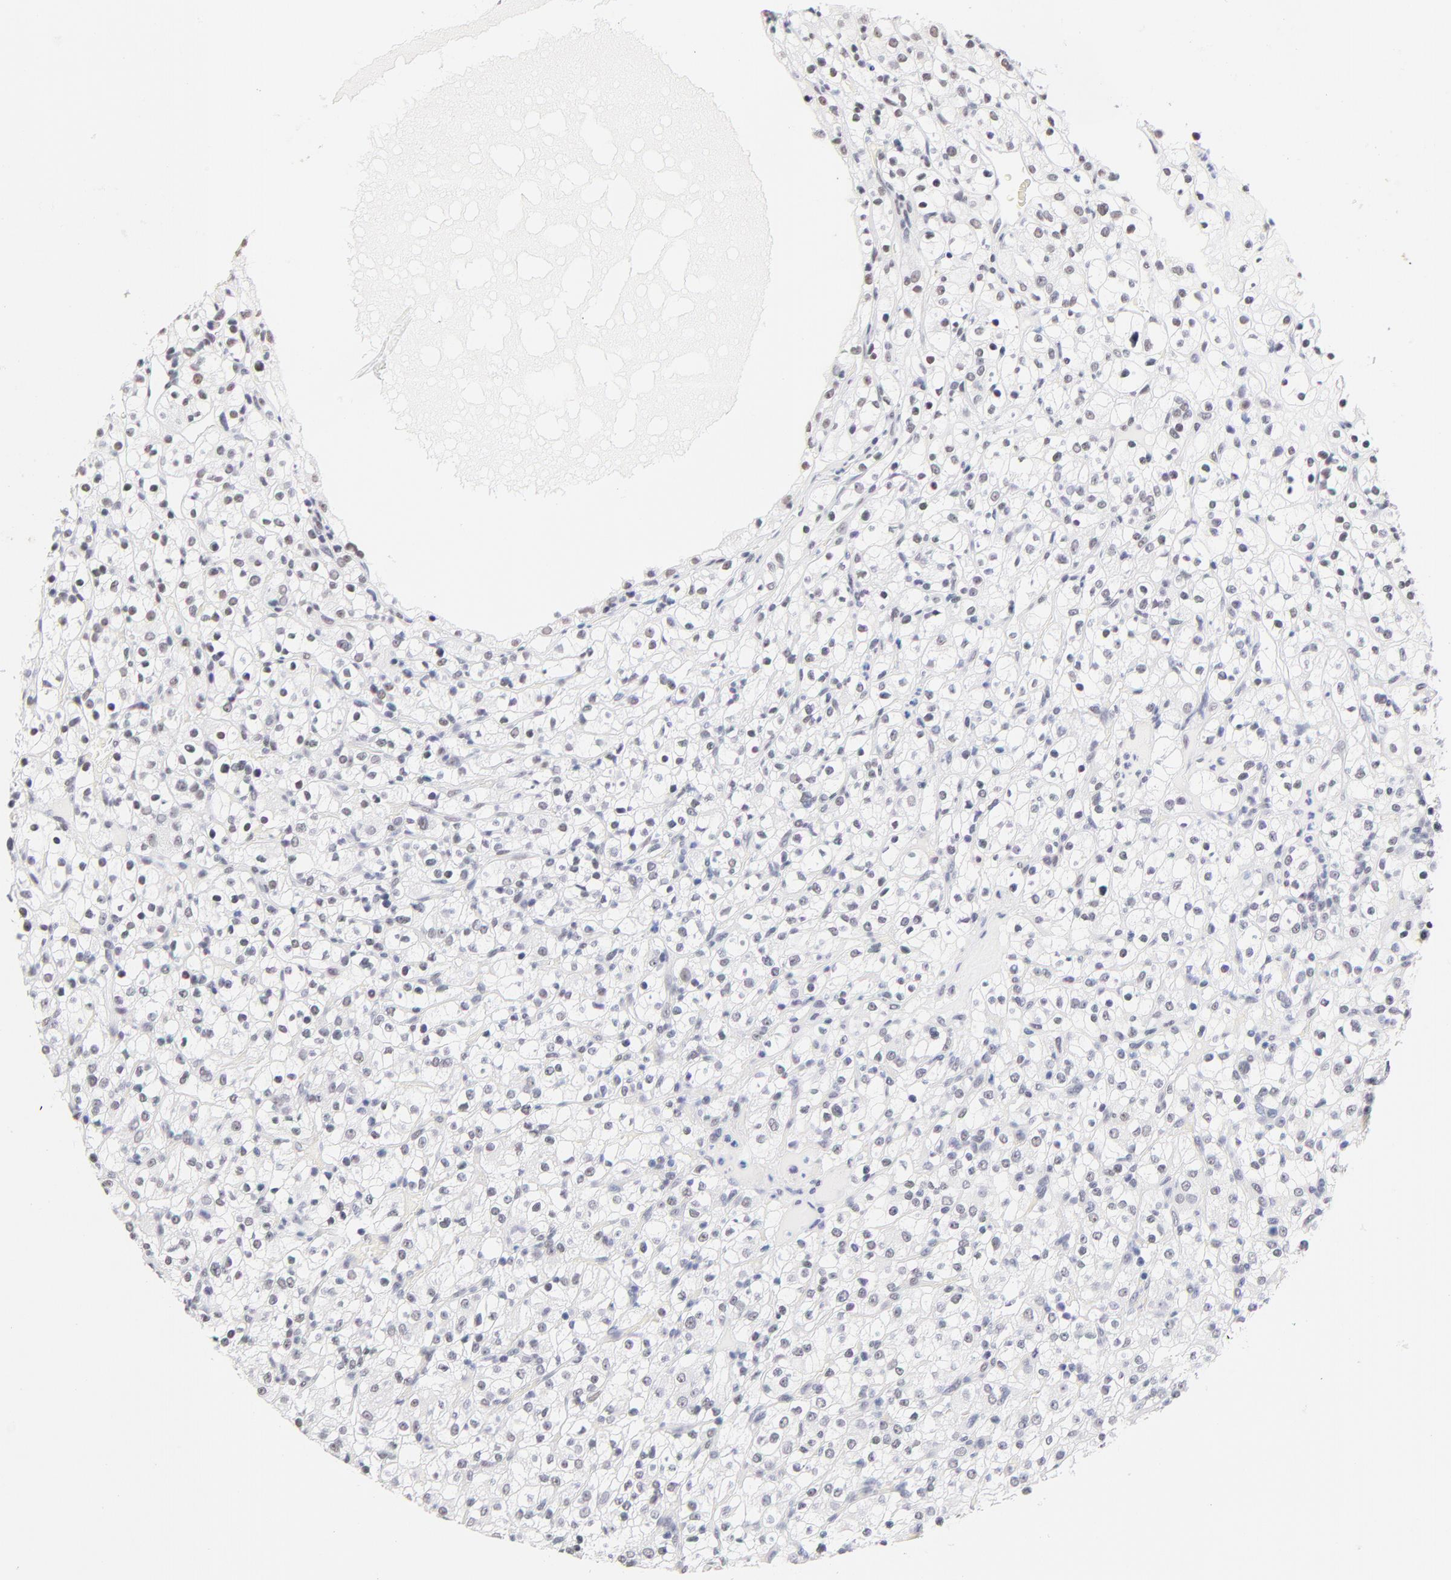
{"staining": {"intensity": "negative", "quantity": "none", "location": "none"}, "tissue": "renal cancer", "cell_type": "Tumor cells", "image_type": "cancer", "snomed": [{"axis": "morphology", "description": "Normal tissue, NOS"}, {"axis": "morphology", "description": "Adenocarcinoma, NOS"}, {"axis": "topography", "description": "Kidney"}], "caption": "Immunohistochemical staining of renal cancer reveals no significant positivity in tumor cells. (DAB IHC visualized using brightfield microscopy, high magnification).", "gene": "ZNF74", "patient": {"sex": "female", "age": 72}}